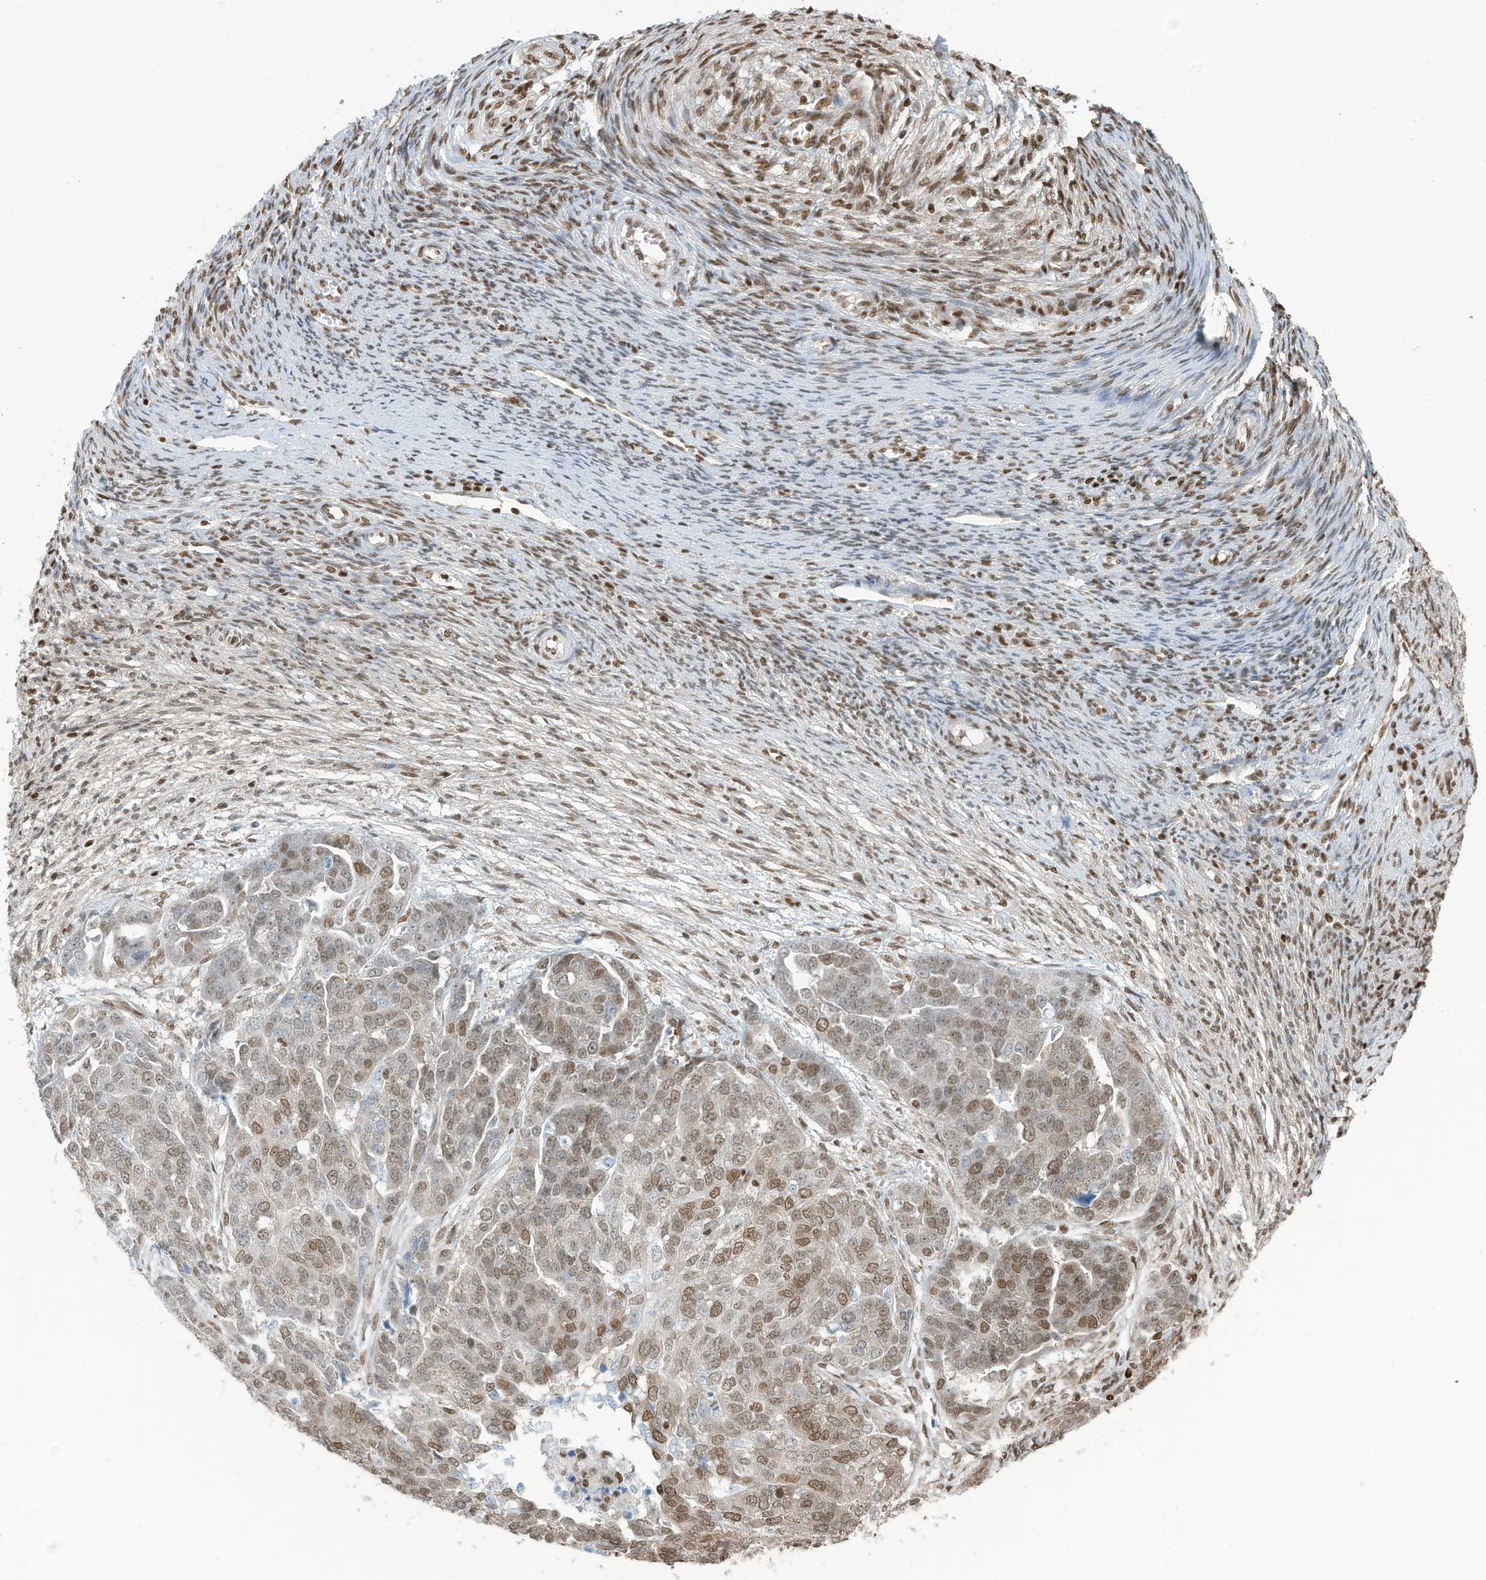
{"staining": {"intensity": "moderate", "quantity": "25%-75%", "location": "nuclear"}, "tissue": "ovarian cancer", "cell_type": "Tumor cells", "image_type": "cancer", "snomed": [{"axis": "morphology", "description": "Cystadenocarcinoma, serous, NOS"}, {"axis": "topography", "description": "Ovary"}], "caption": "Protein expression analysis of human ovarian cancer reveals moderate nuclear staining in about 25%-75% of tumor cells.", "gene": "SARNP", "patient": {"sex": "female", "age": 44}}